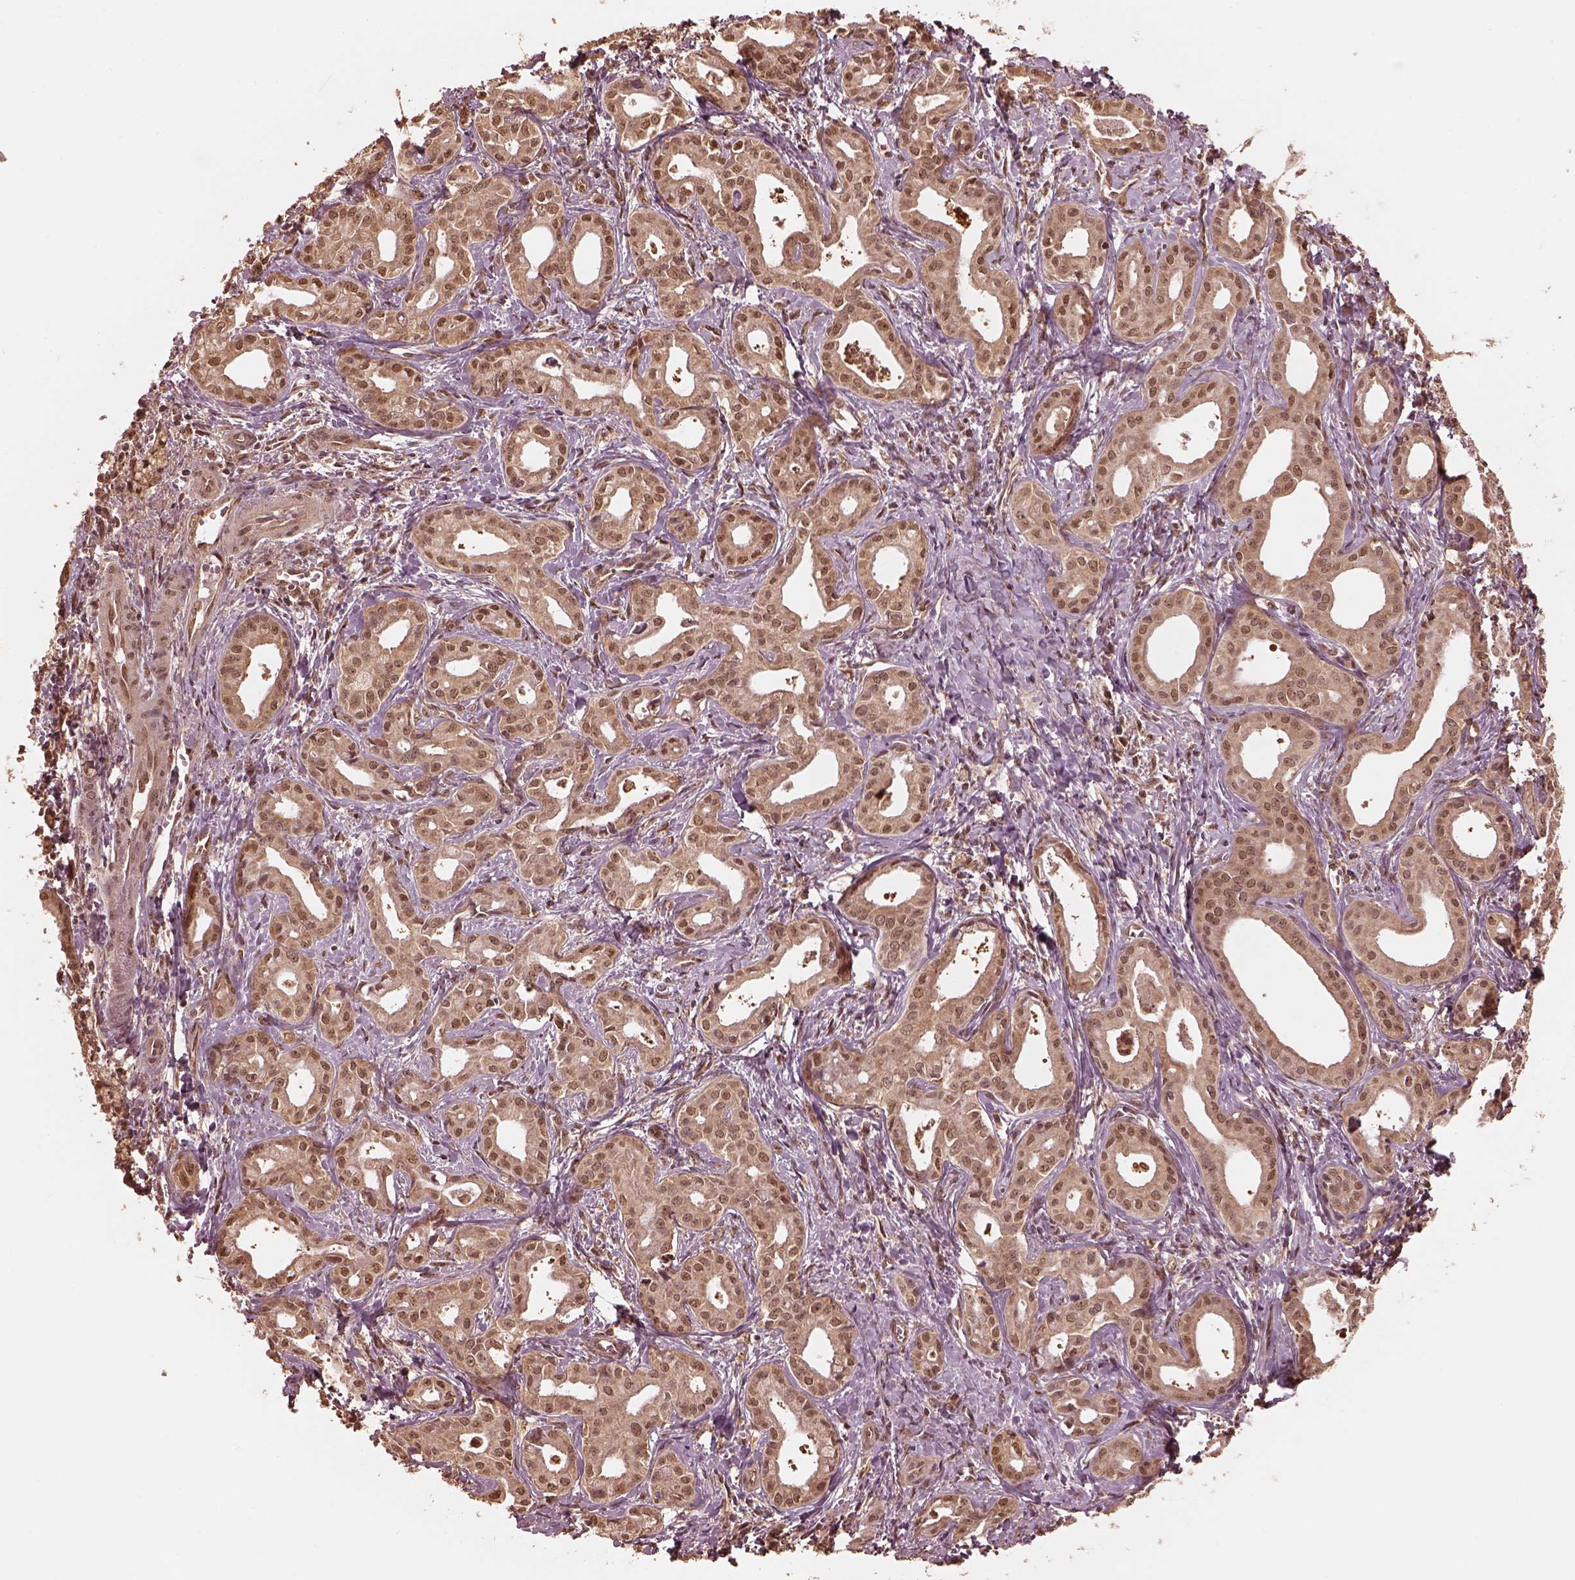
{"staining": {"intensity": "weak", "quantity": ">75%", "location": "cytoplasmic/membranous,nuclear"}, "tissue": "liver cancer", "cell_type": "Tumor cells", "image_type": "cancer", "snomed": [{"axis": "morphology", "description": "Cholangiocarcinoma"}, {"axis": "topography", "description": "Liver"}], "caption": "Immunohistochemical staining of human liver cancer shows weak cytoplasmic/membranous and nuclear protein staining in approximately >75% of tumor cells. The staining was performed using DAB (3,3'-diaminobenzidine) to visualize the protein expression in brown, while the nuclei were stained in blue with hematoxylin (Magnification: 20x).", "gene": "PSMC5", "patient": {"sex": "female", "age": 65}}